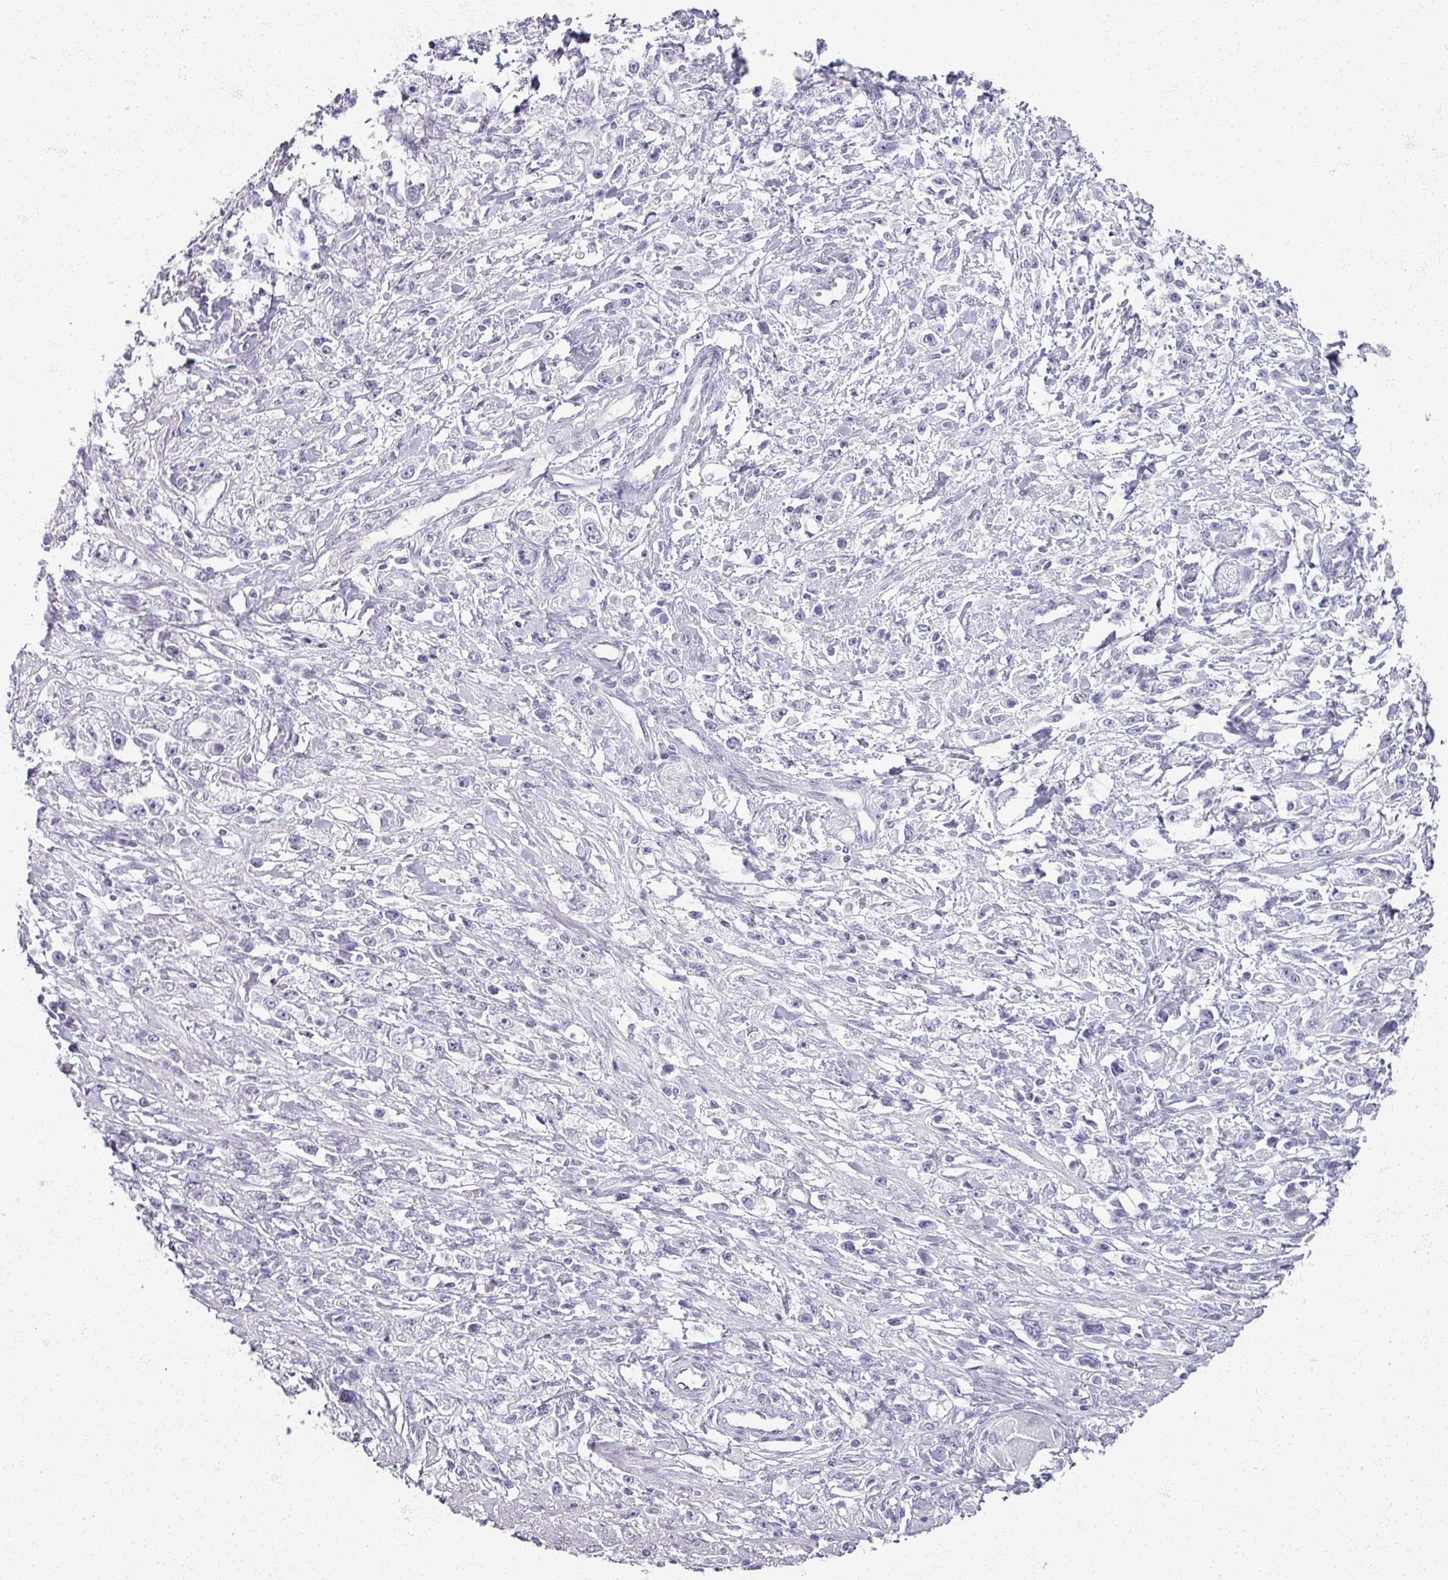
{"staining": {"intensity": "negative", "quantity": "none", "location": "none"}, "tissue": "stomach cancer", "cell_type": "Tumor cells", "image_type": "cancer", "snomed": [{"axis": "morphology", "description": "Adenocarcinoma, NOS"}, {"axis": "topography", "description": "Stomach"}], "caption": "Immunohistochemistry (IHC) histopathology image of neoplastic tissue: human stomach cancer (adenocarcinoma) stained with DAB (3,3'-diaminobenzidine) displays no significant protein expression in tumor cells.", "gene": "RFPL2", "patient": {"sex": "female", "age": 59}}